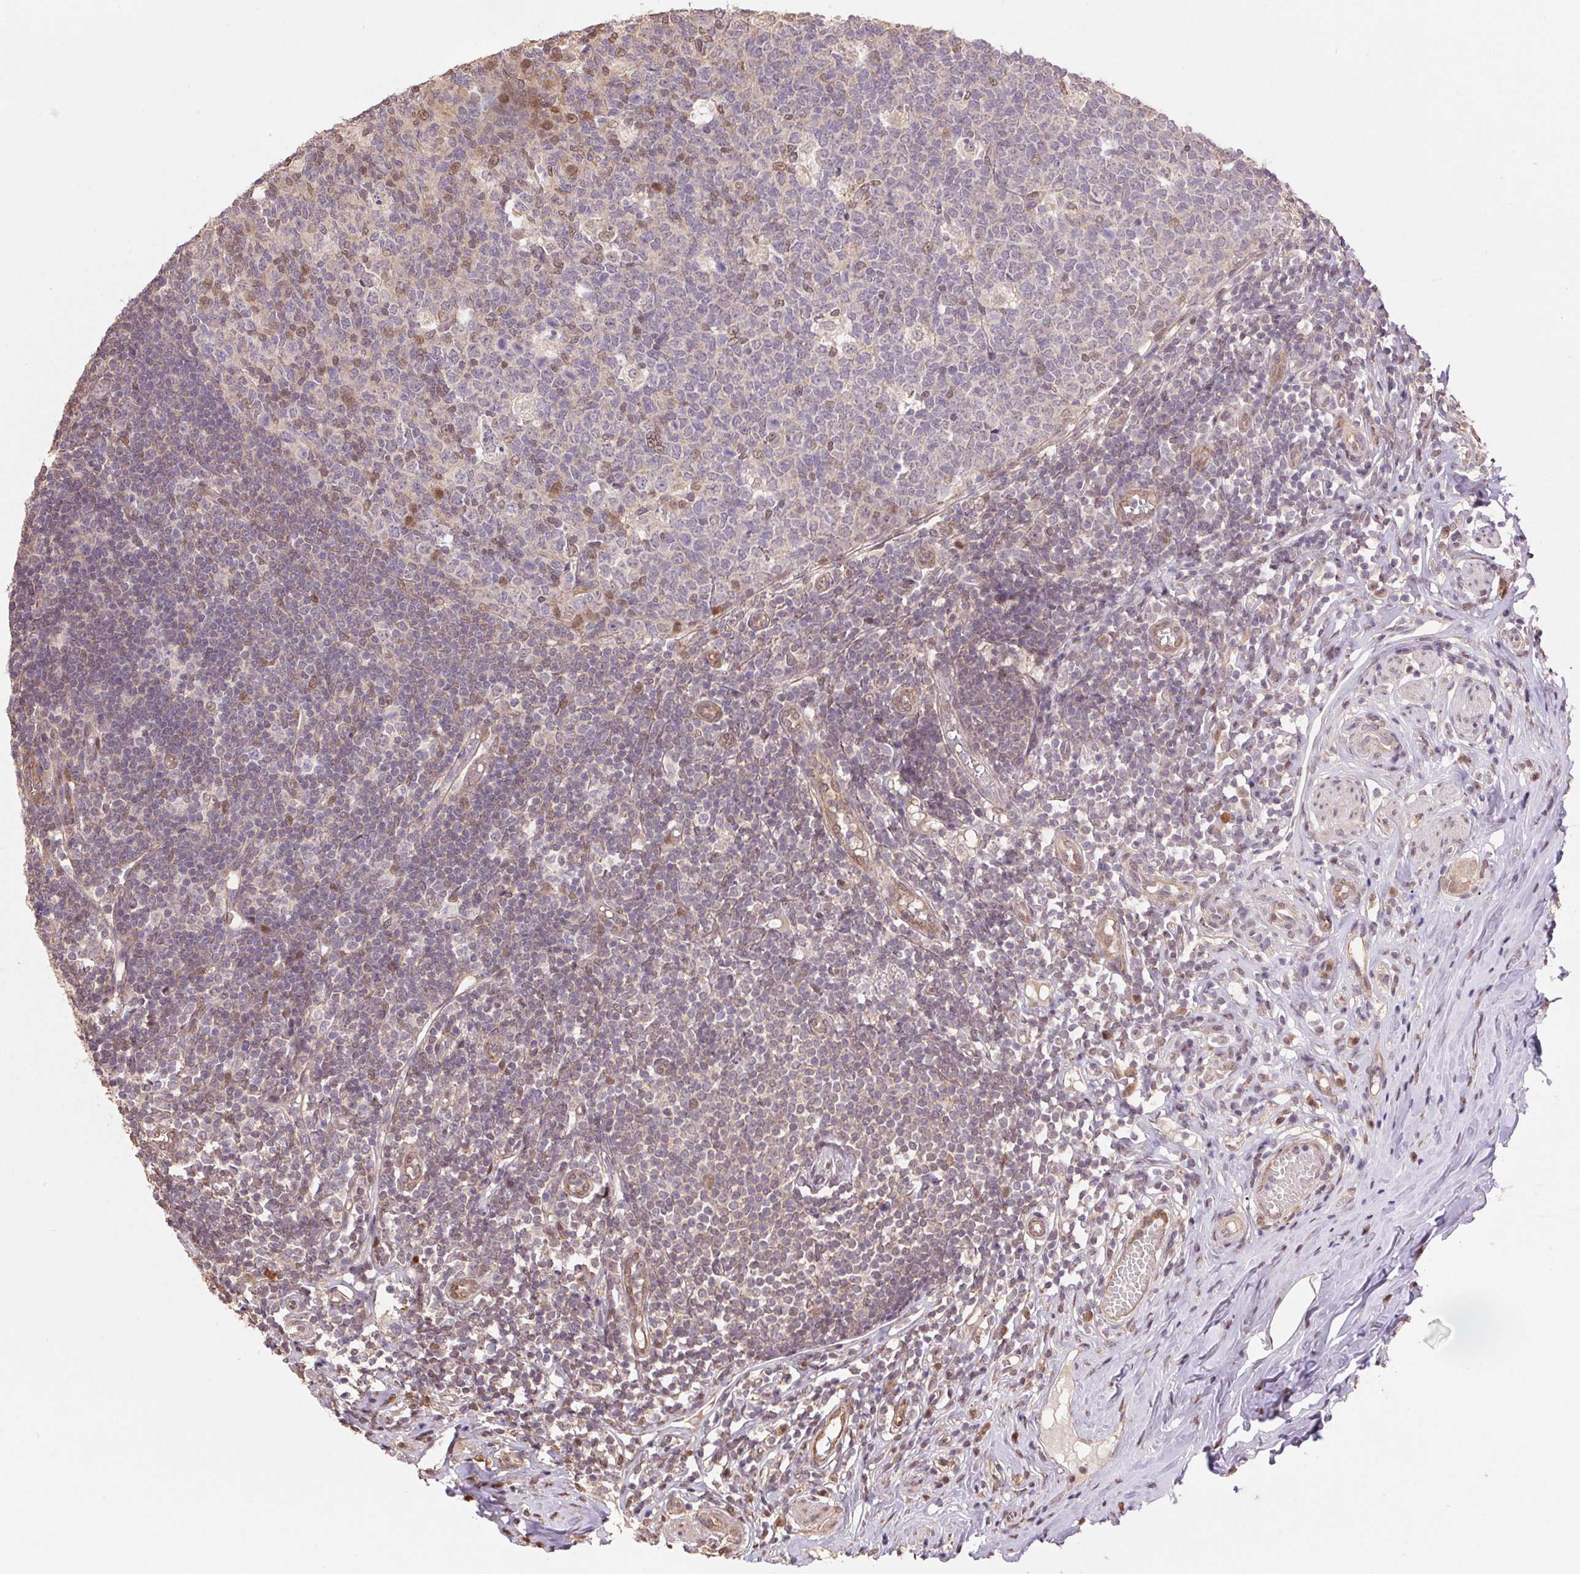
{"staining": {"intensity": "moderate", "quantity": ">75%", "location": "cytoplasmic/membranous,nuclear"}, "tissue": "appendix", "cell_type": "Glandular cells", "image_type": "normal", "snomed": [{"axis": "morphology", "description": "Normal tissue, NOS"}, {"axis": "topography", "description": "Appendix"}], "caption": "IHC image of unremarkable appendix stained for a protein (brown), which exhibits medium levels of moderate cytoplasmic/membranous,nuclear positivity in approximately >75% of glandular cells.", "gene": "CUTA", "patient": {"sex": "male", "age": 18}}